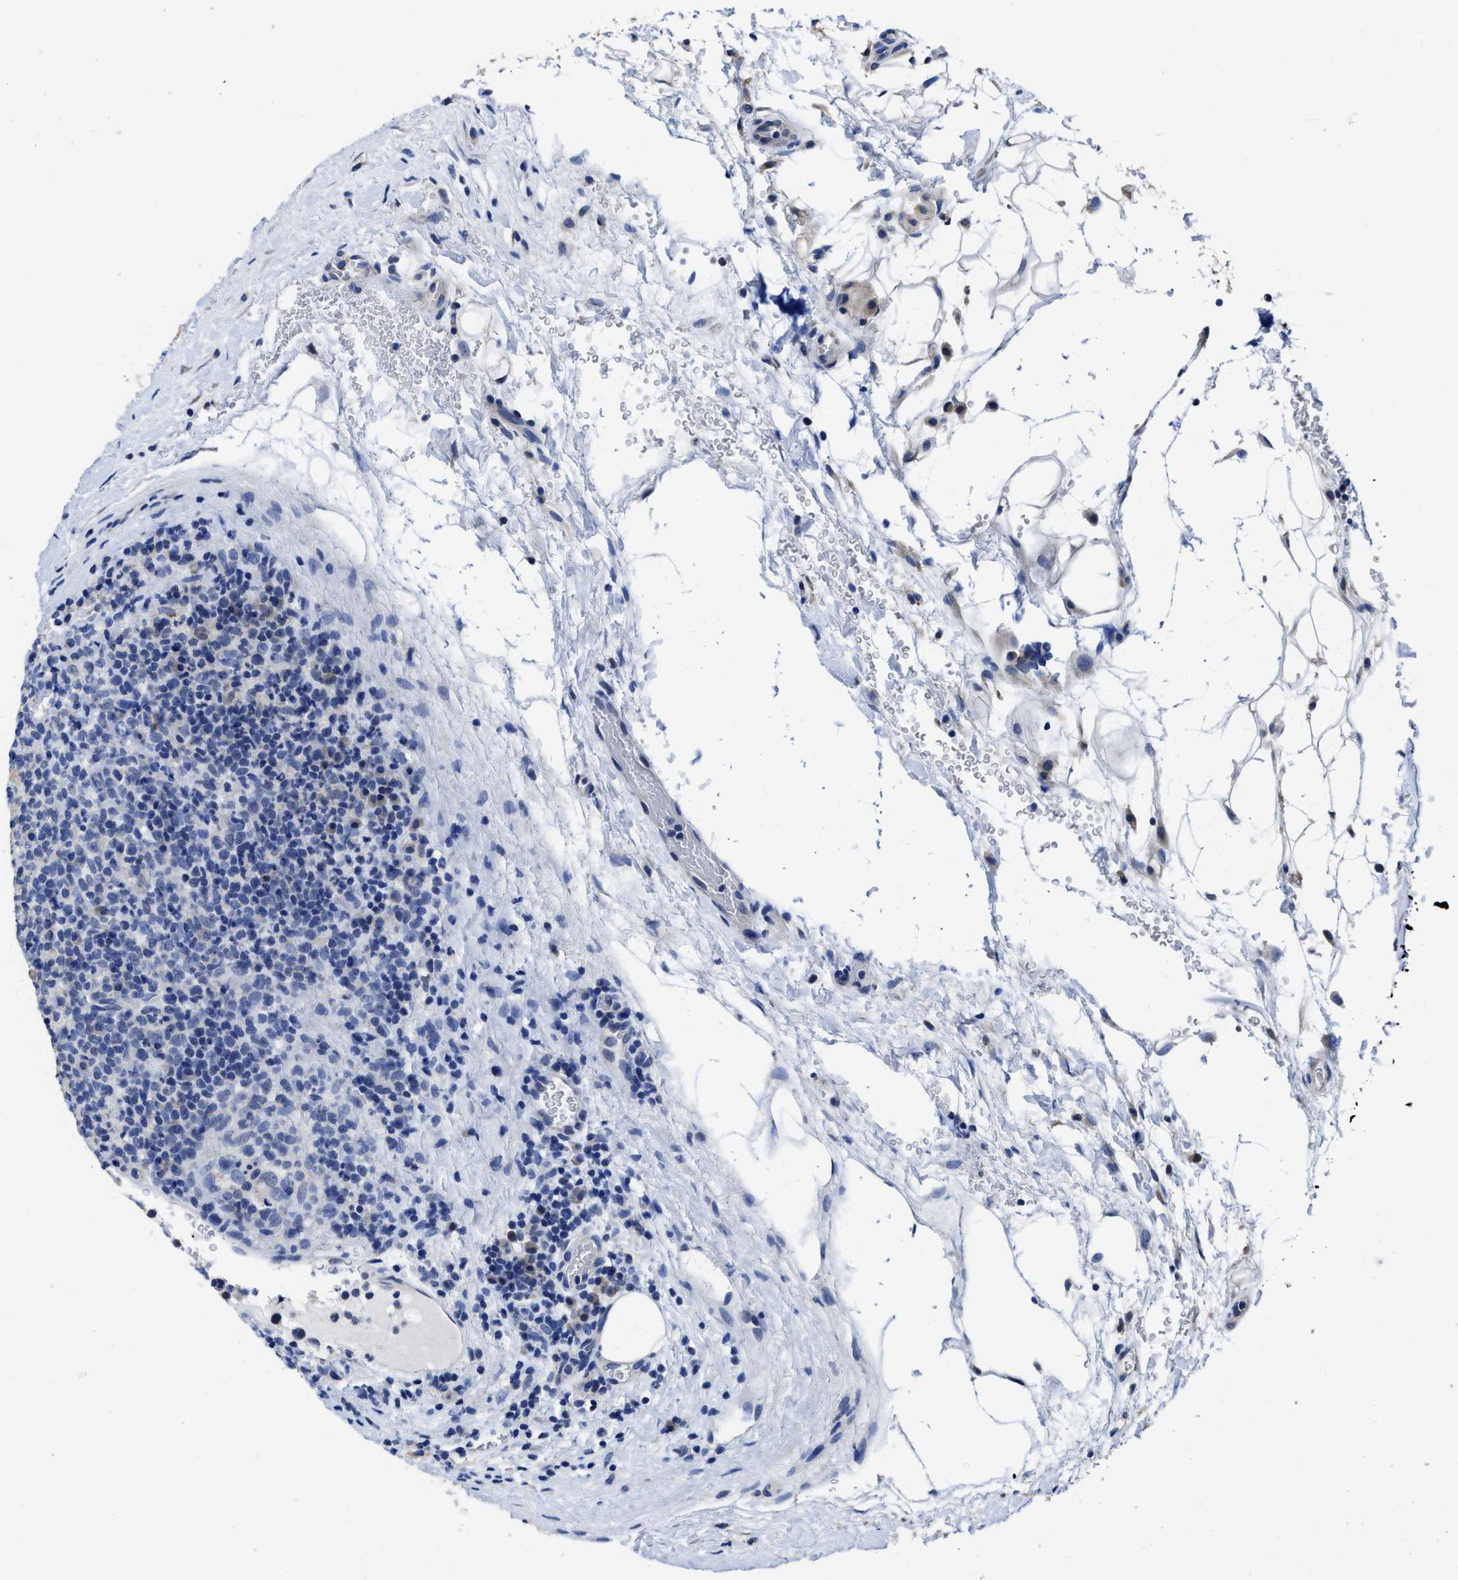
{"staining": {"intensity": "negative", "quantity": "none", "location": "none"}, "tissue": "lymphoma", "cell_type": "Tumor cells", "image_type": "cancer", "snomed": [{"axis": "morphology", "description": "Malignant lymphoma, non-Hodgkin's type, High grade"}, {"axis": "topography", "description": "Lymph node"}], "caption": "The immunohistochemistry micrograph has no significant staining in tumor cells of lymphoma tissue.", "gene": "HOOK1", "patient": {"sex": "male", "age": 61}}